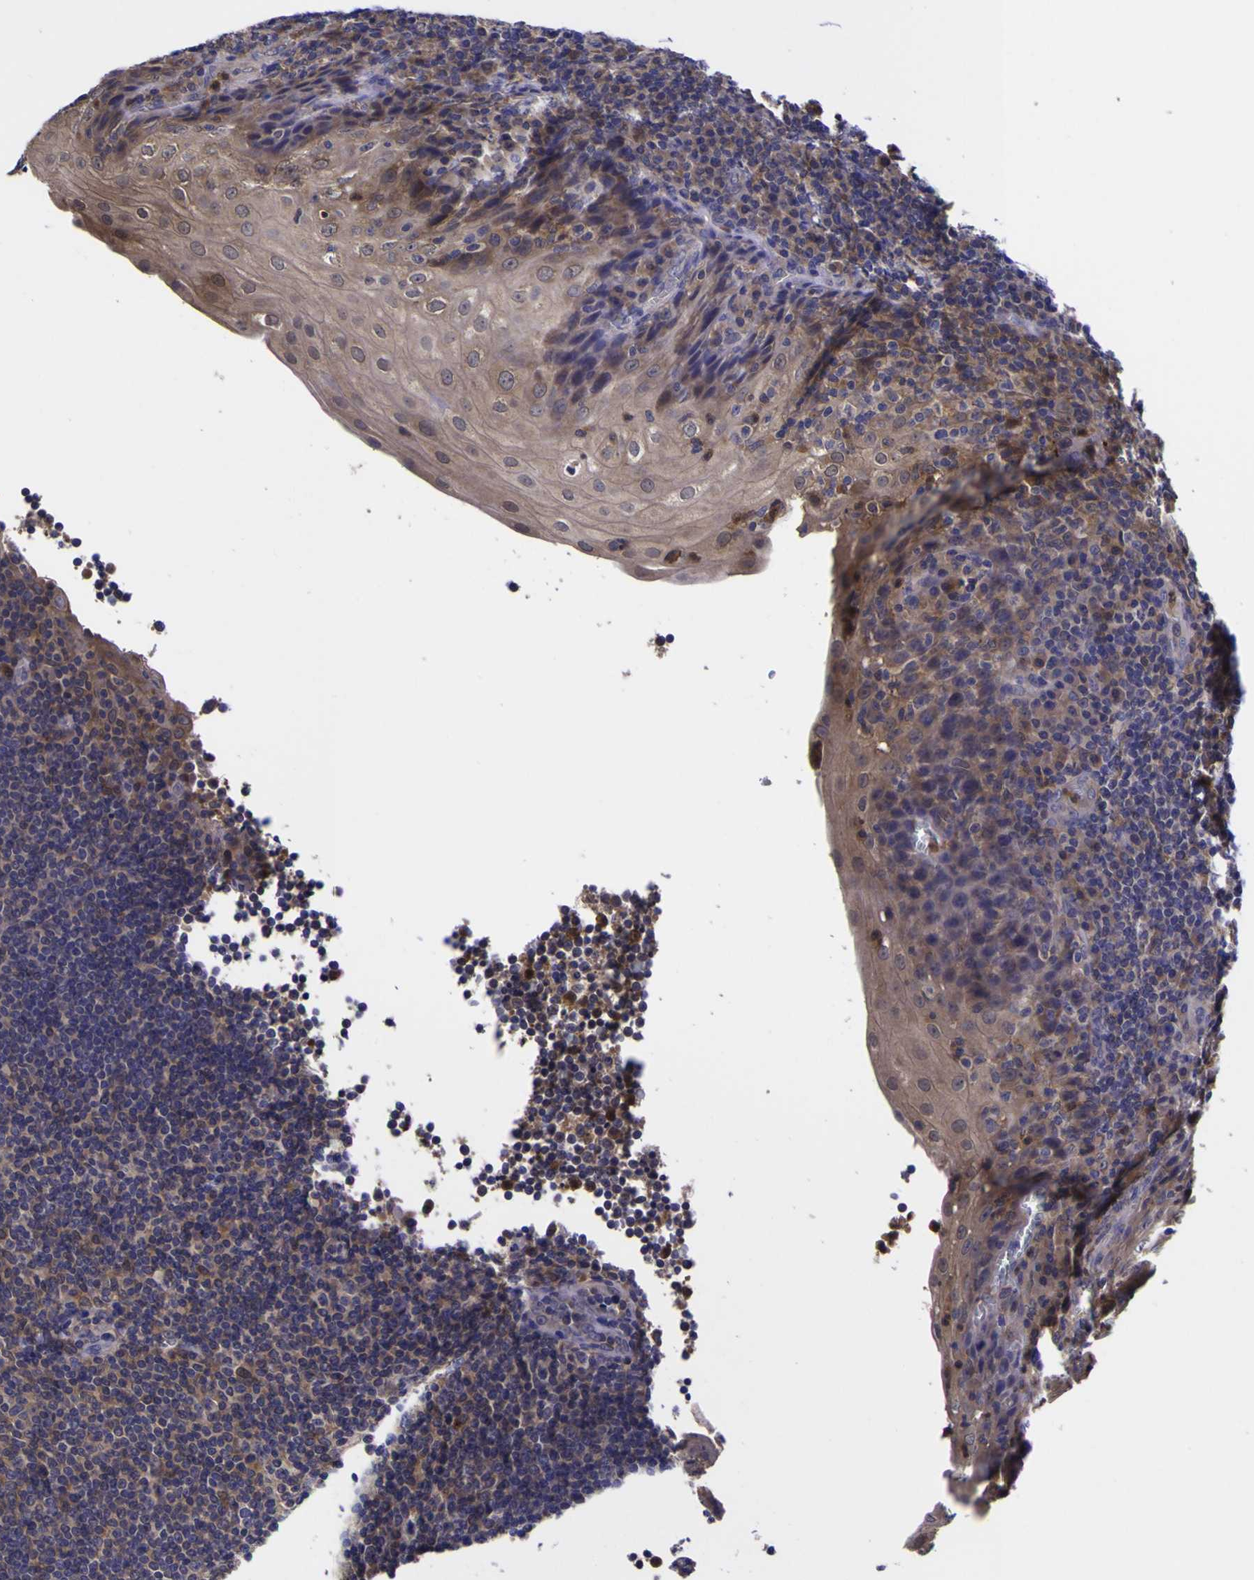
{"staining": {"intensity": "negative", "quantity": "none", "location": "none"}, "tissue": "tonsil", "cell_type": "Germinal center cells", "image_type": "normal", "snomed": [{"axis": "morphology", "description": "Normal tissue, NOS"}, {"axis": "topography", "description": "Tonsil"}], "caption": "A high-resolution histopathology image shows immunohistochemistry staining of unremarkable tonsil, which displays no significant staining in germinal center cells.", "gene": "MAPK14", "patient": {"sex": "male", "age": 37}}